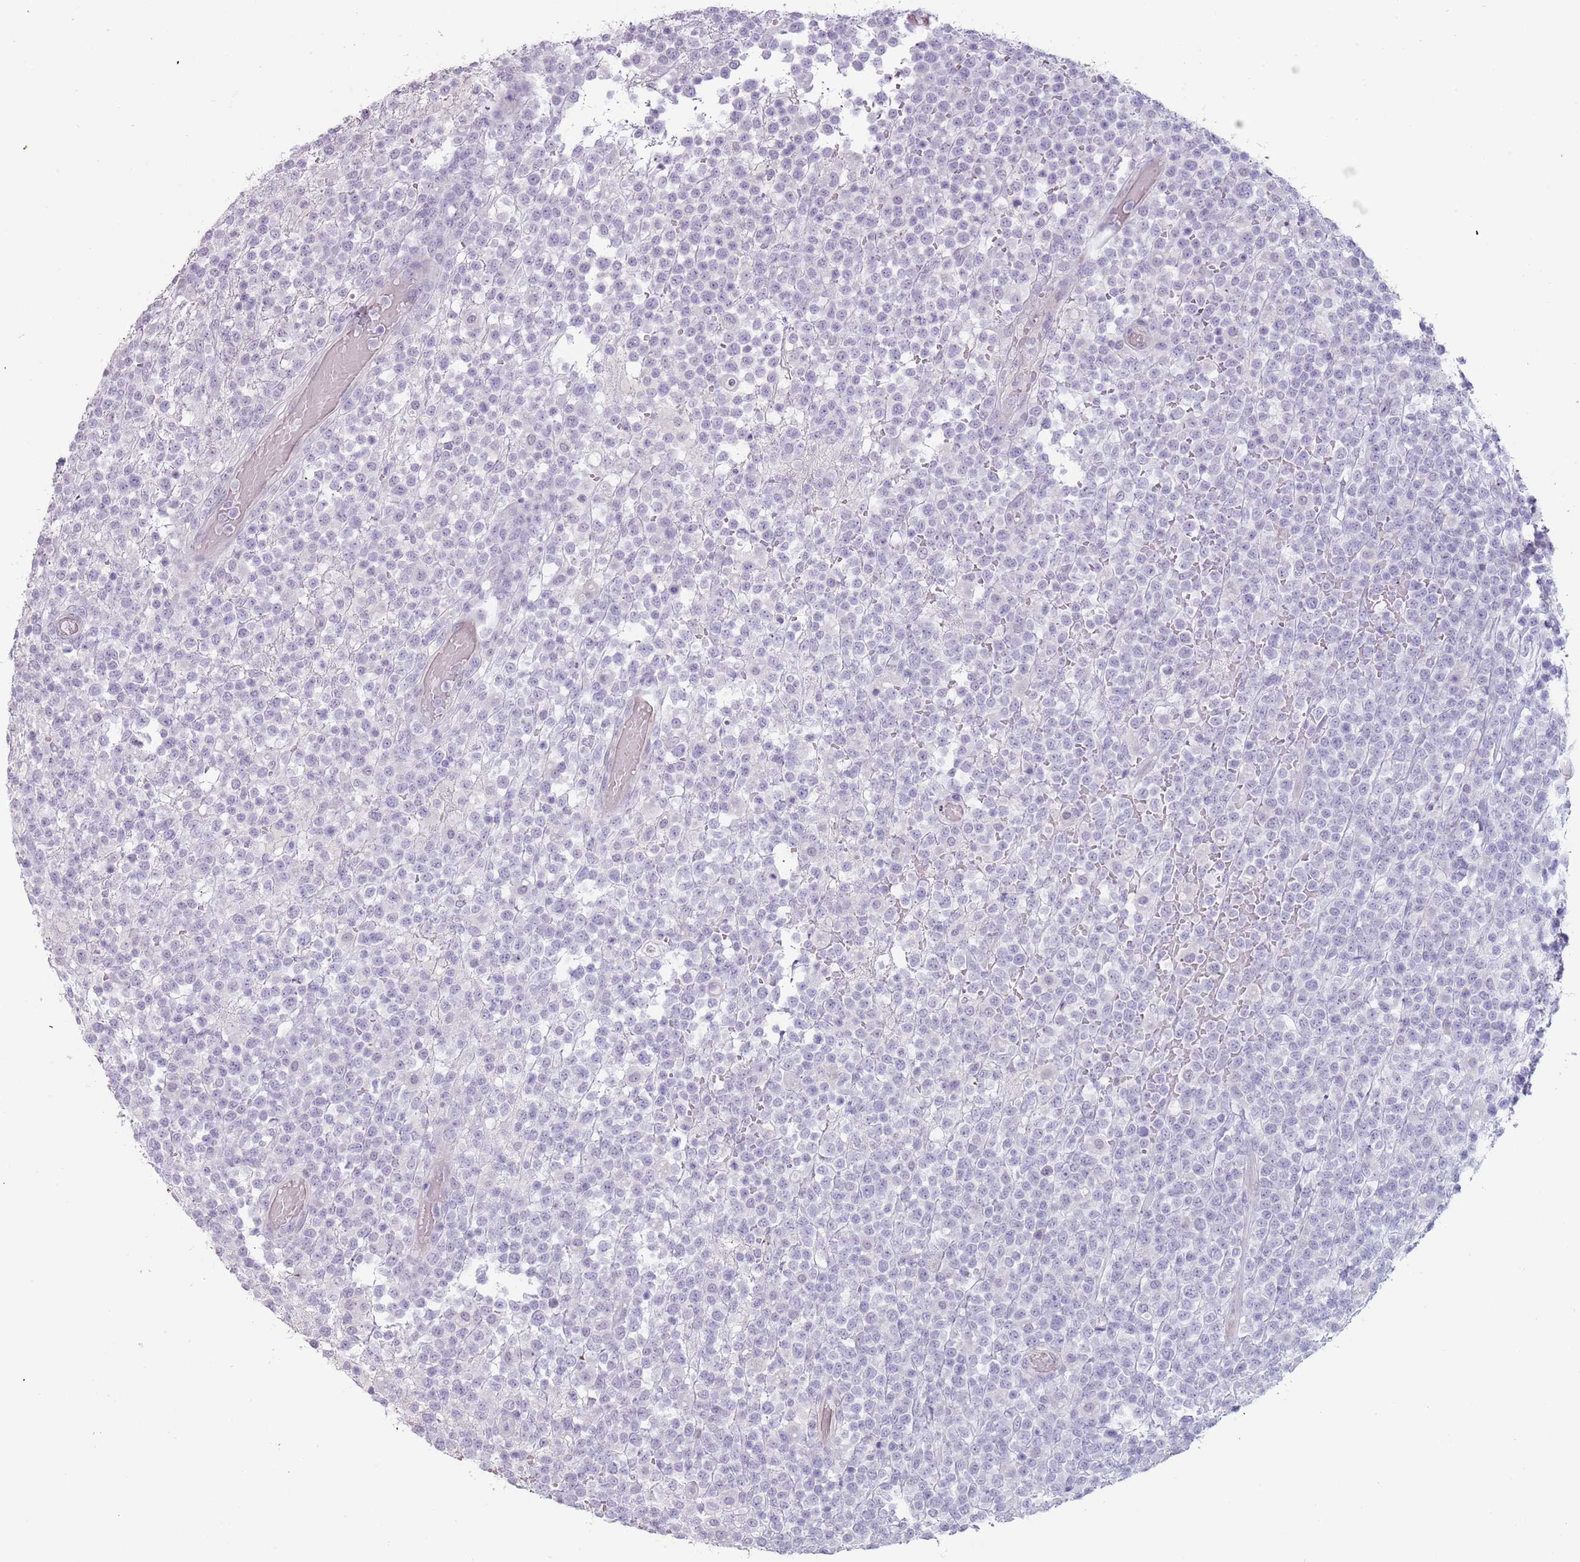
{"staining": {"intensity": "negative", "quantity": "none", "location": "none"}, "tissue": "lymphoma", "cell_type": "Tumor cells", "image_type": "cancer", "snomed": [{"axis": "morphology", "description": "Malignant lymphoma, non-Hodgkin's type, High grade"}, {"axis": "topography", "description": "Colon"}], "caption": "The image displays no staining of tumor cells in high-grade malignant lymphoma, non-Hodgkin's type.", "gene": "RFX2", "patient": {"sex": "female", "age": 53}}